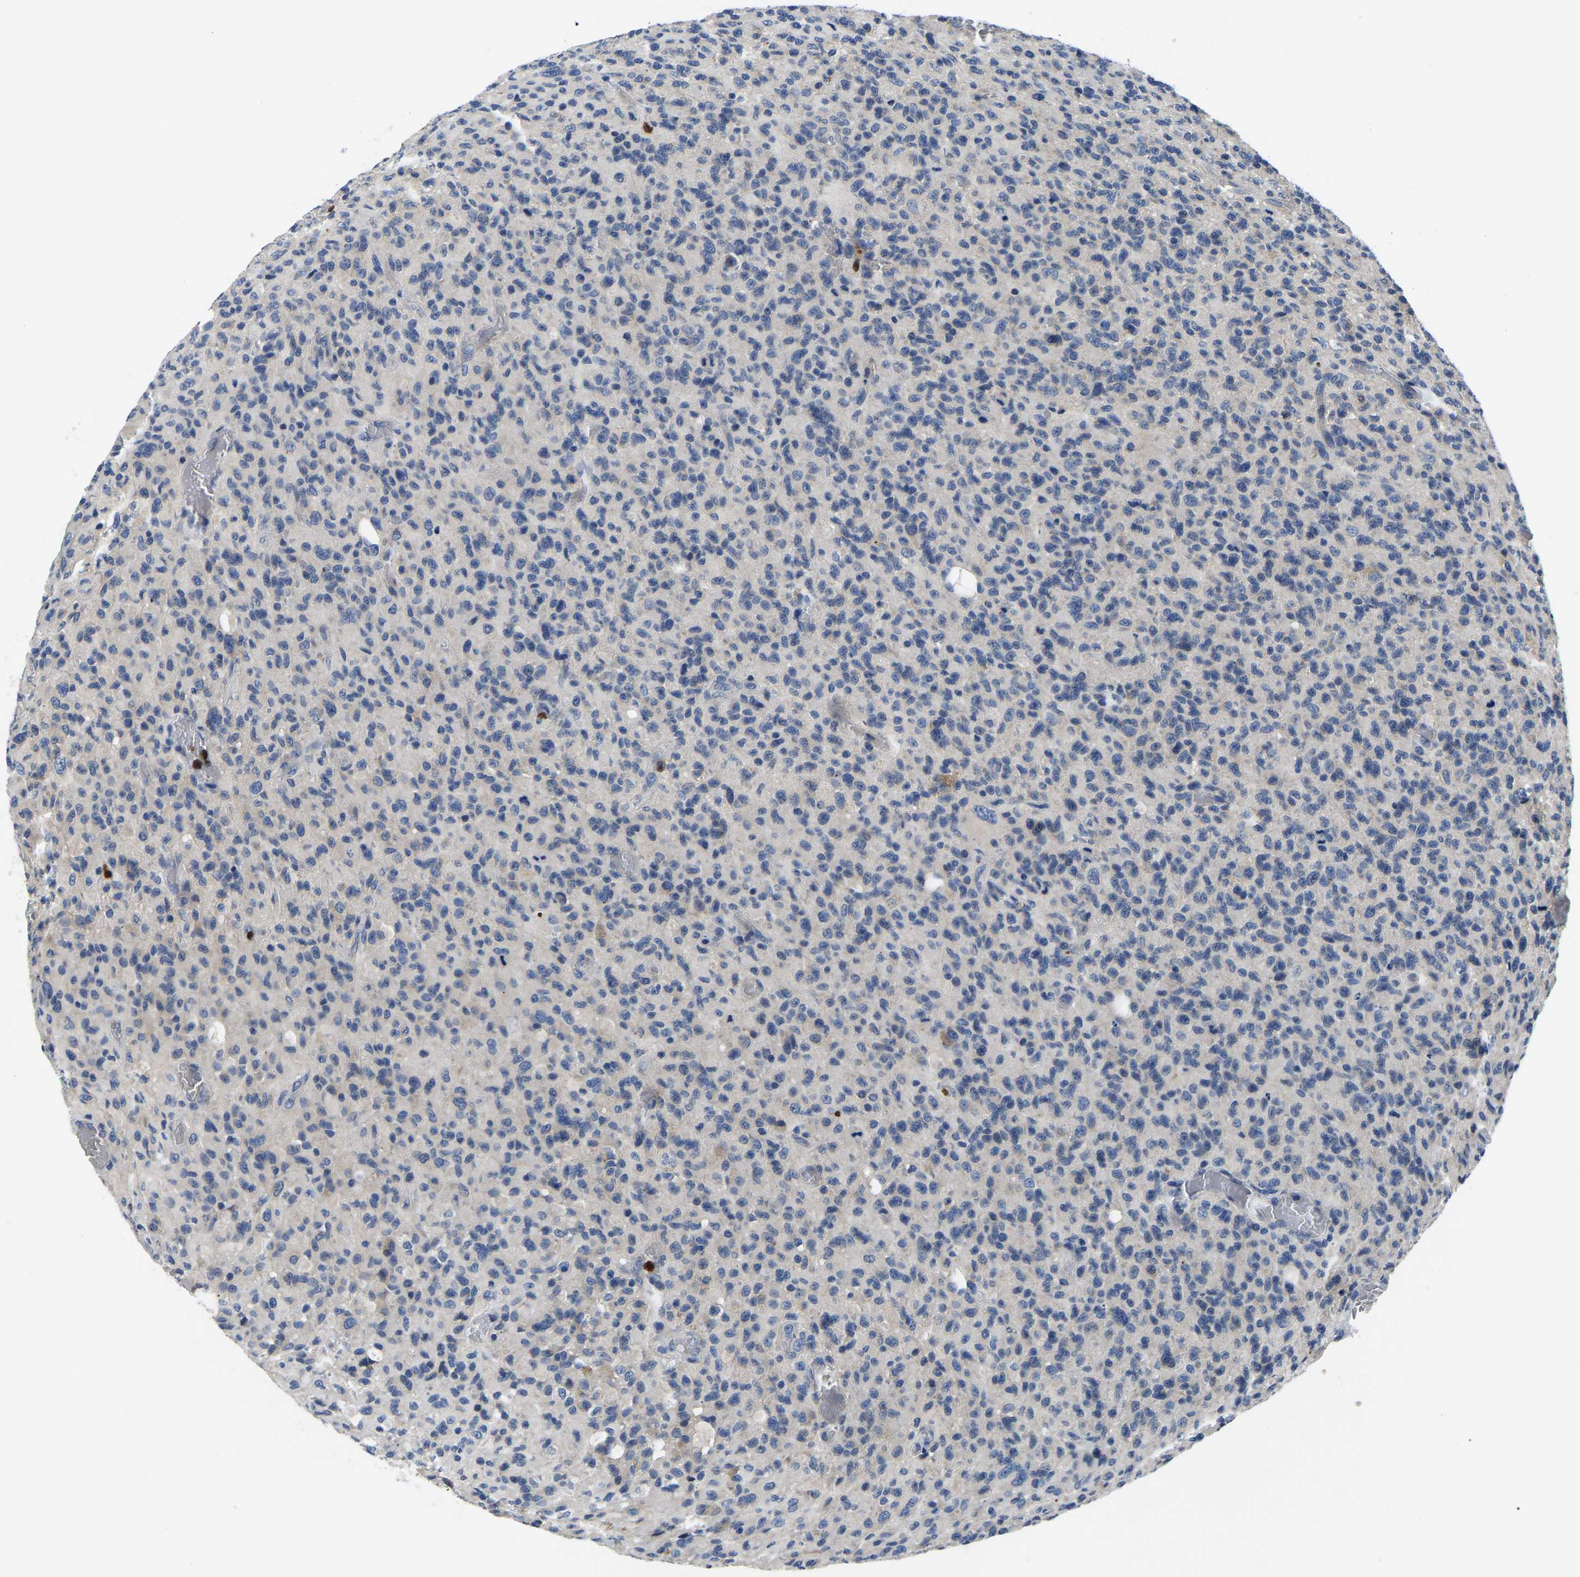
{"staining": {"intensity": "negative", "quantity": "none", "location": "none"}, "tissue": "glioma", "cell_type": "Tumor cells", "image_type": "cancer", "snomed": [{"axis": "morphology", "description": "Glioma, malignant, High grade"}, {"axis": "topography", "description": "Brain"}], "caption": "A micrograph of human malignant glioma (high-grade) is negative for staining in tumor cells.", "gene": "TOR1B", "patient": {"sex": "male", "age": 71}}